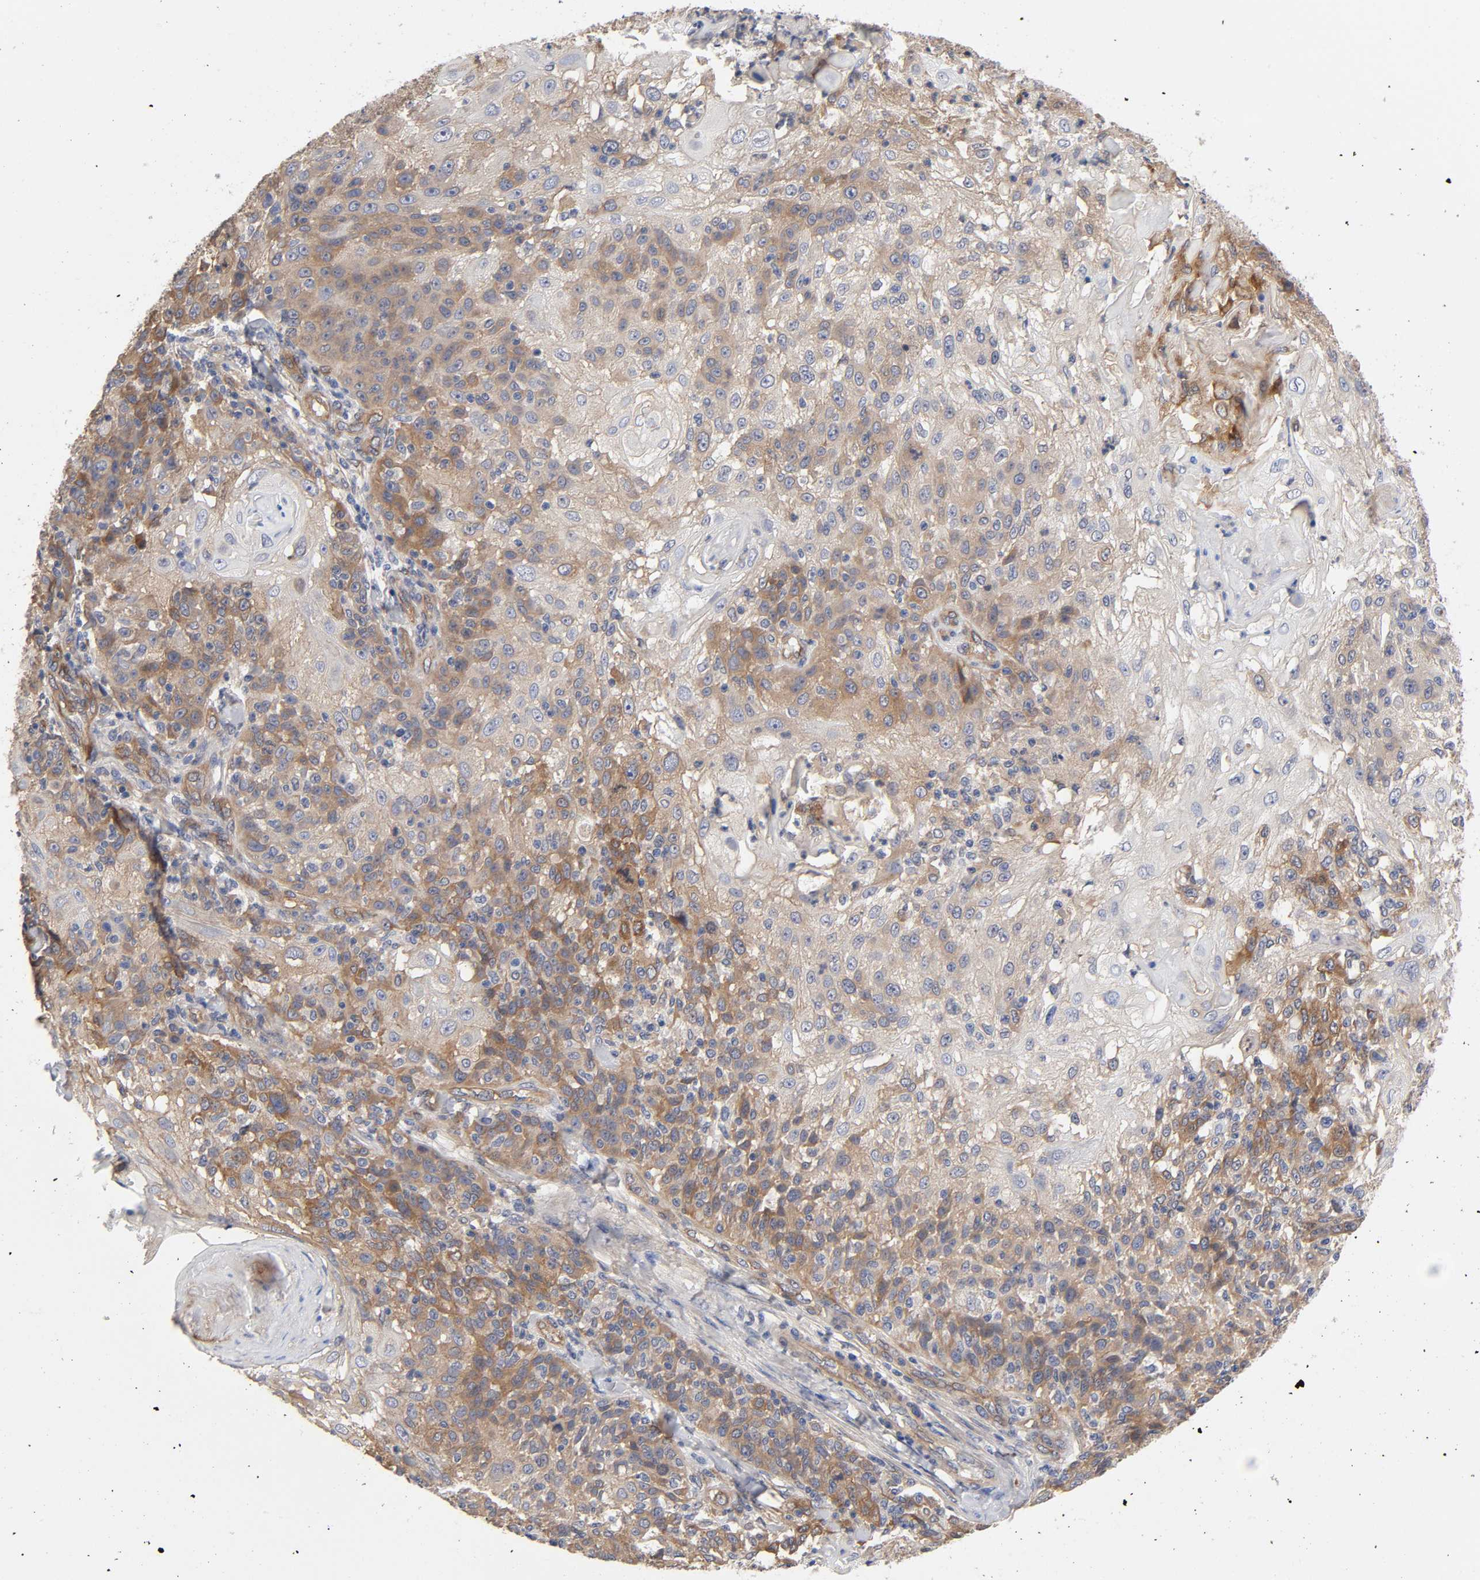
{"staining": {"intensity": "moderate", "quantity": "25%-75%", "location": "cytoplasmic/membranous"}, "tissue": "skin cancer", "cell_type": "Tumor cells", "image_type": "cancer", "snomed": [{"axis": "morphology", "description": "Normal tissue, NOS"}, {"axis": "morphology", "description": "Squamous cell carcinoma, NOS"}, {"axis": "topography", "description": "Skin"}], "caption": "Squamous cell carcinoma (skin) stained for a protein (brown) demonstrates moderate cytoplasmic/membranous positive positivity in approximately 25%-75% of tumor cells.", "gene": "RAB13", "patient": {"sex": "female", "age": 83}}